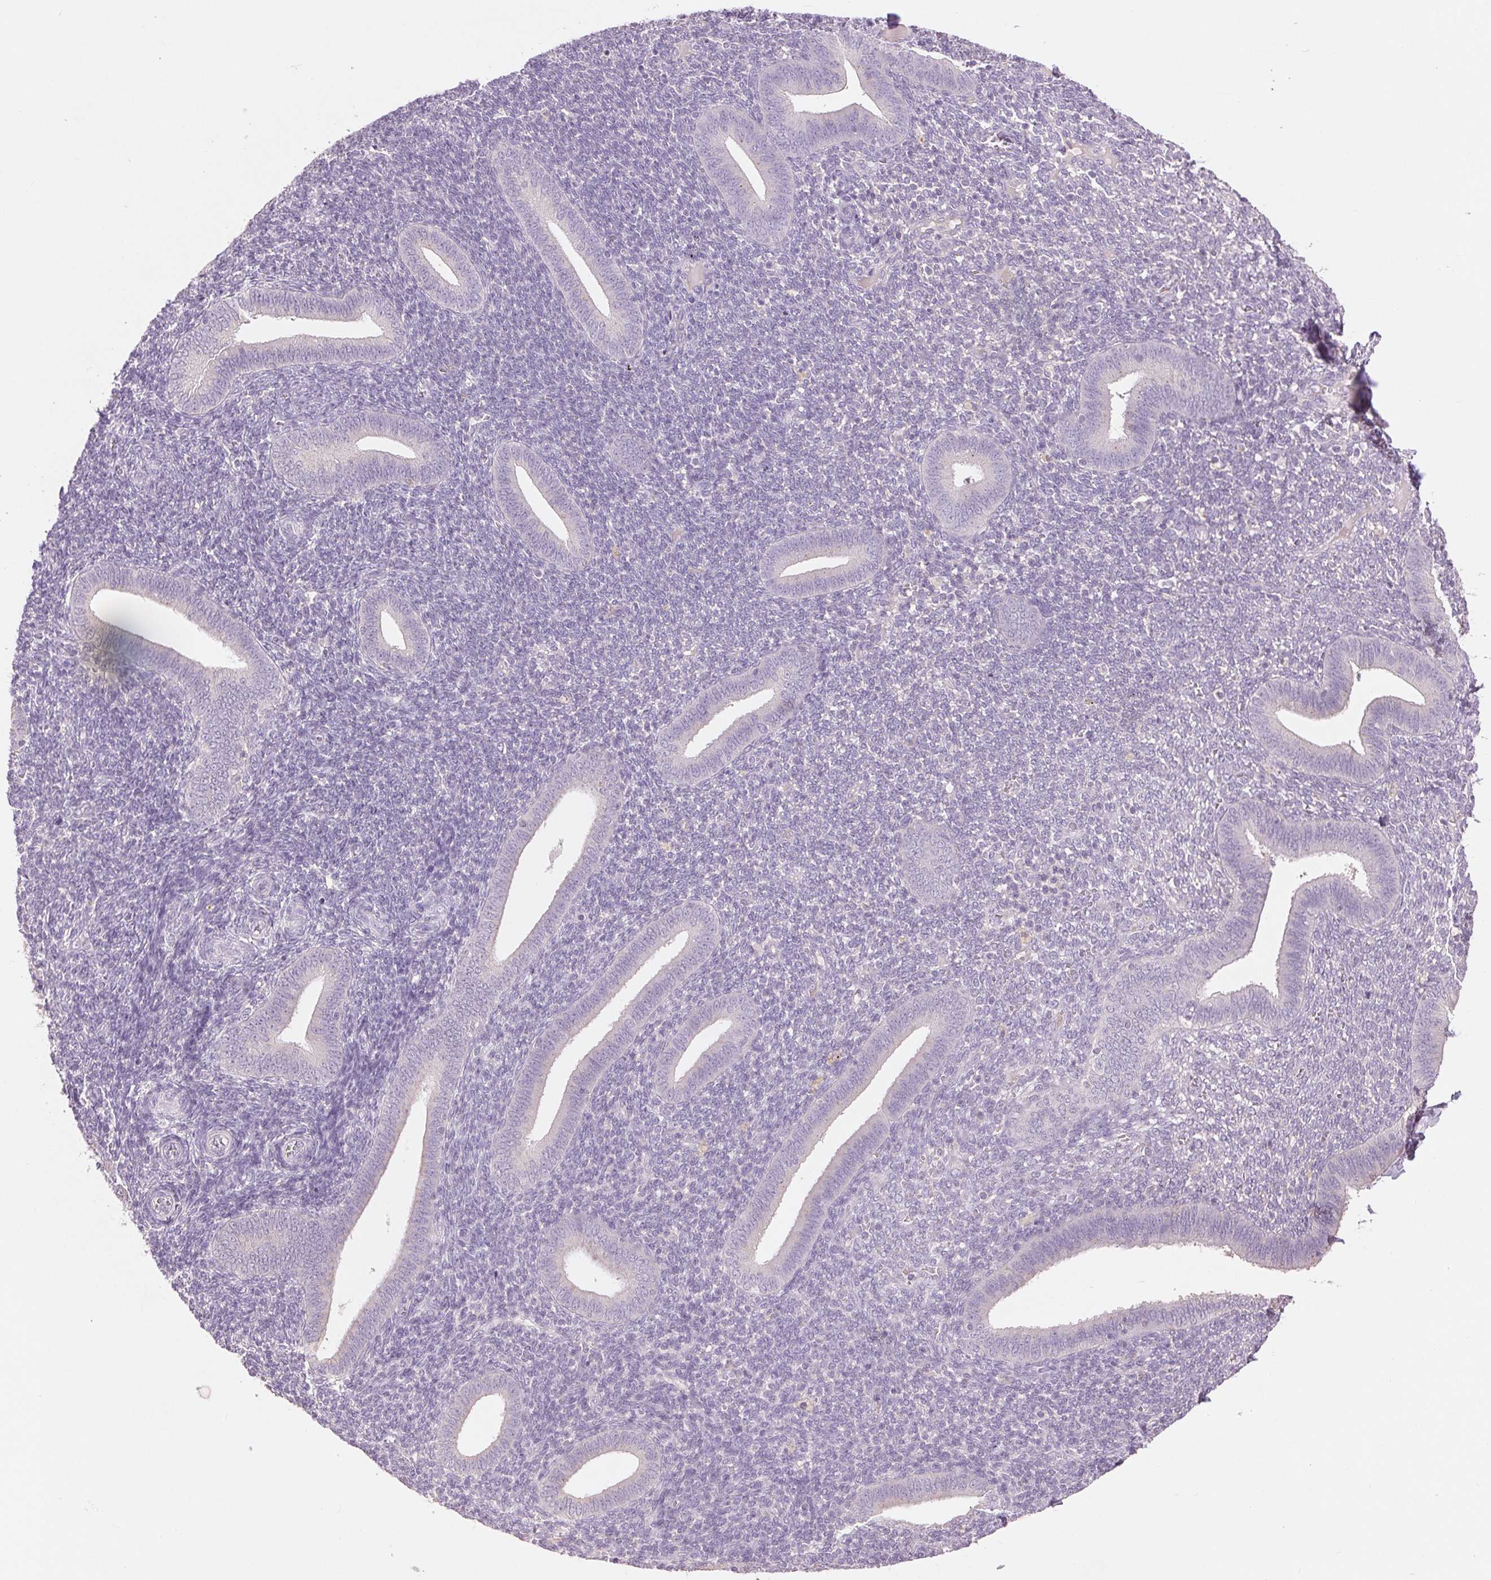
{"staining": {"intensity": "negative", "quantity": "none", "location": "none"}, "tissue": "endometrium", "cell_type": "Cells in endometrial stroma", "image_type": "normal", "snomed": [{"axis": "morphology", "description": "Normal tissue, NOS"}, {"axis": "topography", "description": "Endometrium"}], "caption": "Cells in endometrial stroma show no significant staining in unremarkable endometrium. (Immunohistochemistry (ihc), brightfield microscopy, high magnification).", "gene": "FXYD4", "patient": {"sex": "female", "age": 25}}